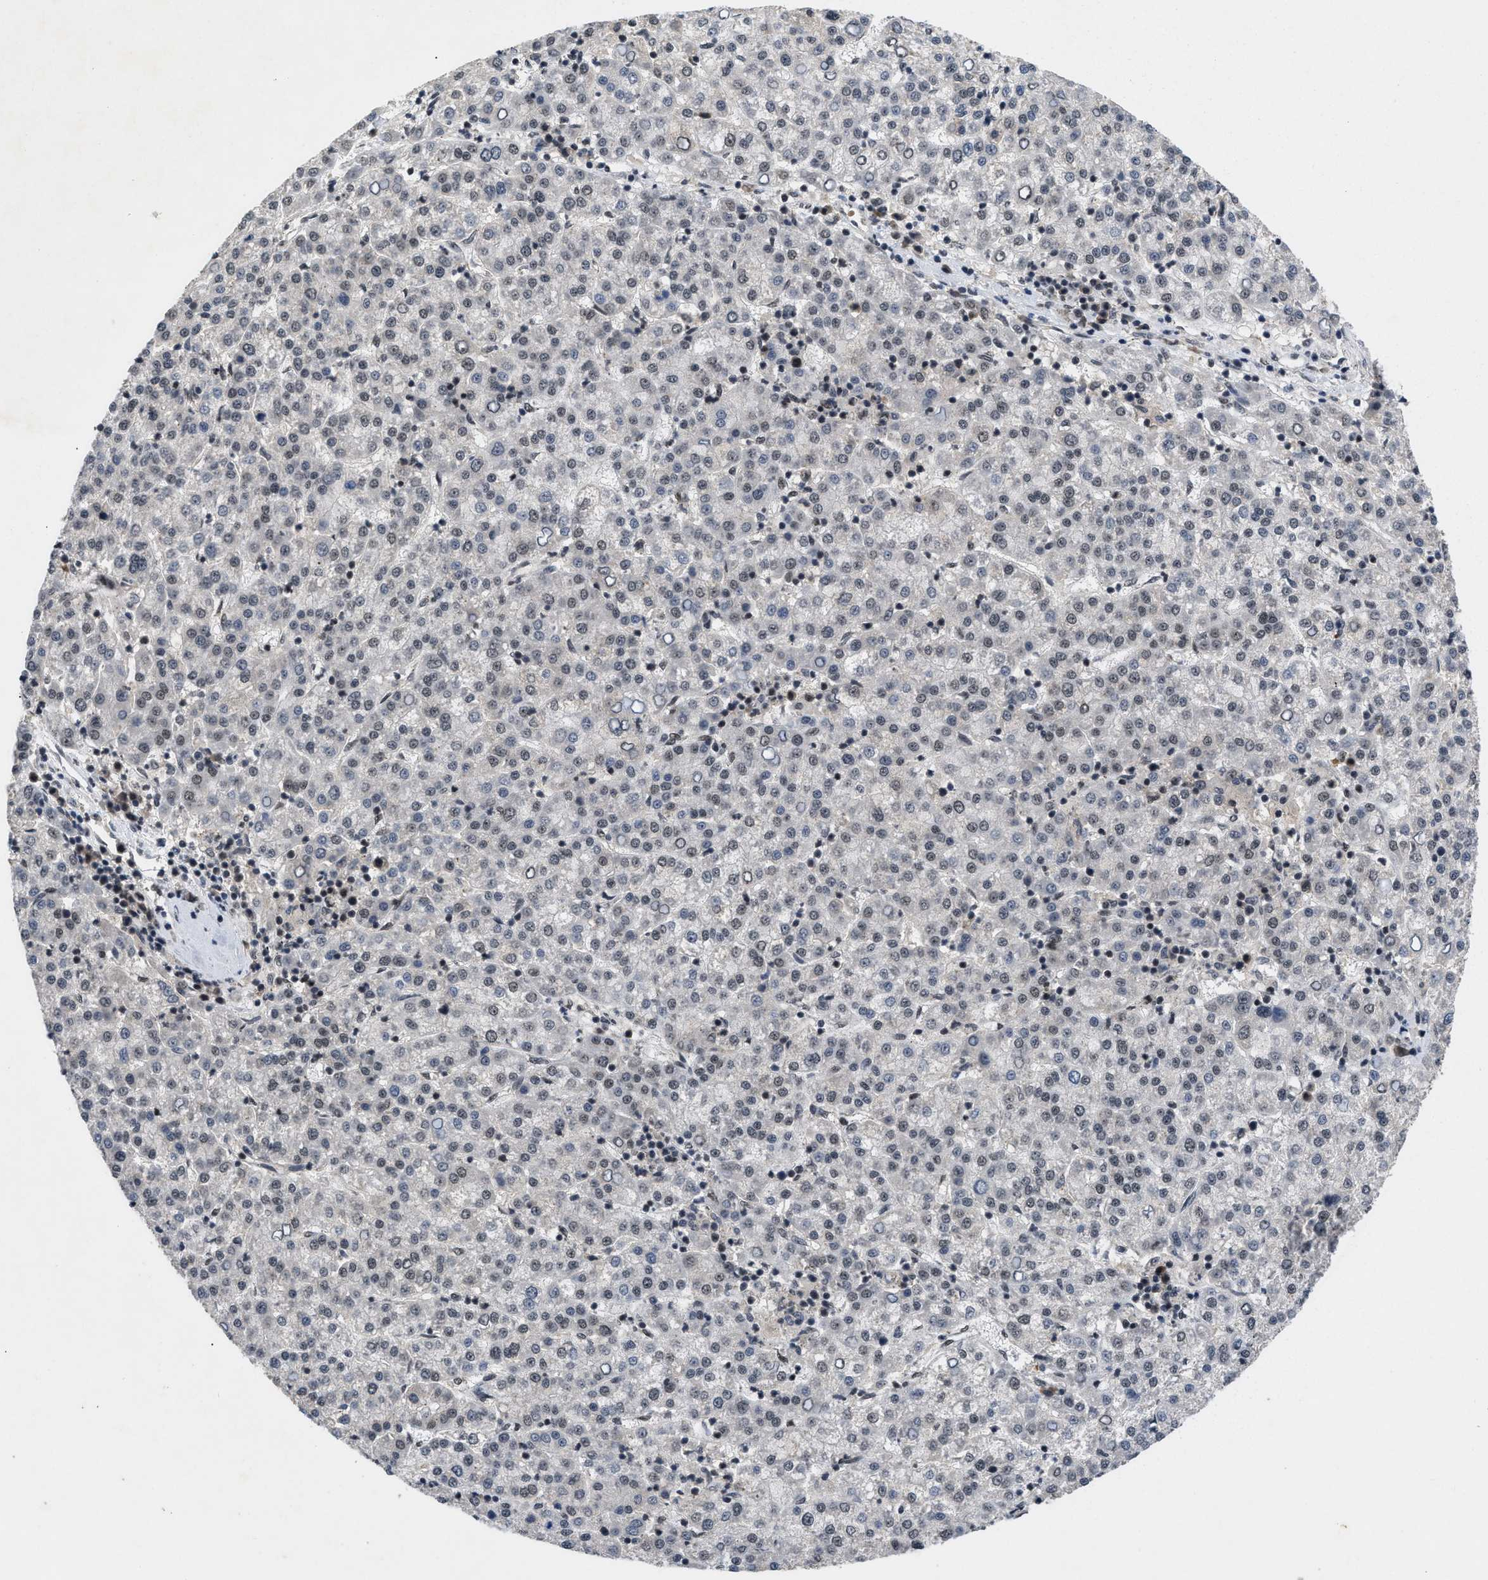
{"staining": {"intensity": "weak", "quantity": "<25%", "location": "nuclear"}, "tissue": "liver cancer", "cell_type": "Tumor cells", "image_type": "cancer", "snomed": [{"axis": "morphology", "description": "Carcinoma, Hepatocellular, NOS"}, {"axis": "topography", "description": "Liver"}], "caption": "DAB immunohistochemical staining of liver cancer (hepatocellular carcinoma) demonstrates no significant positivity in tumor cells. The staining was performed using DAB to visualize the protein expression in brown, while the nuclei were stained in blue with hematoxylin (Magnification: 20x).", "gene": "ZNF346", "patient": {"sex": "female", "age": 58}}